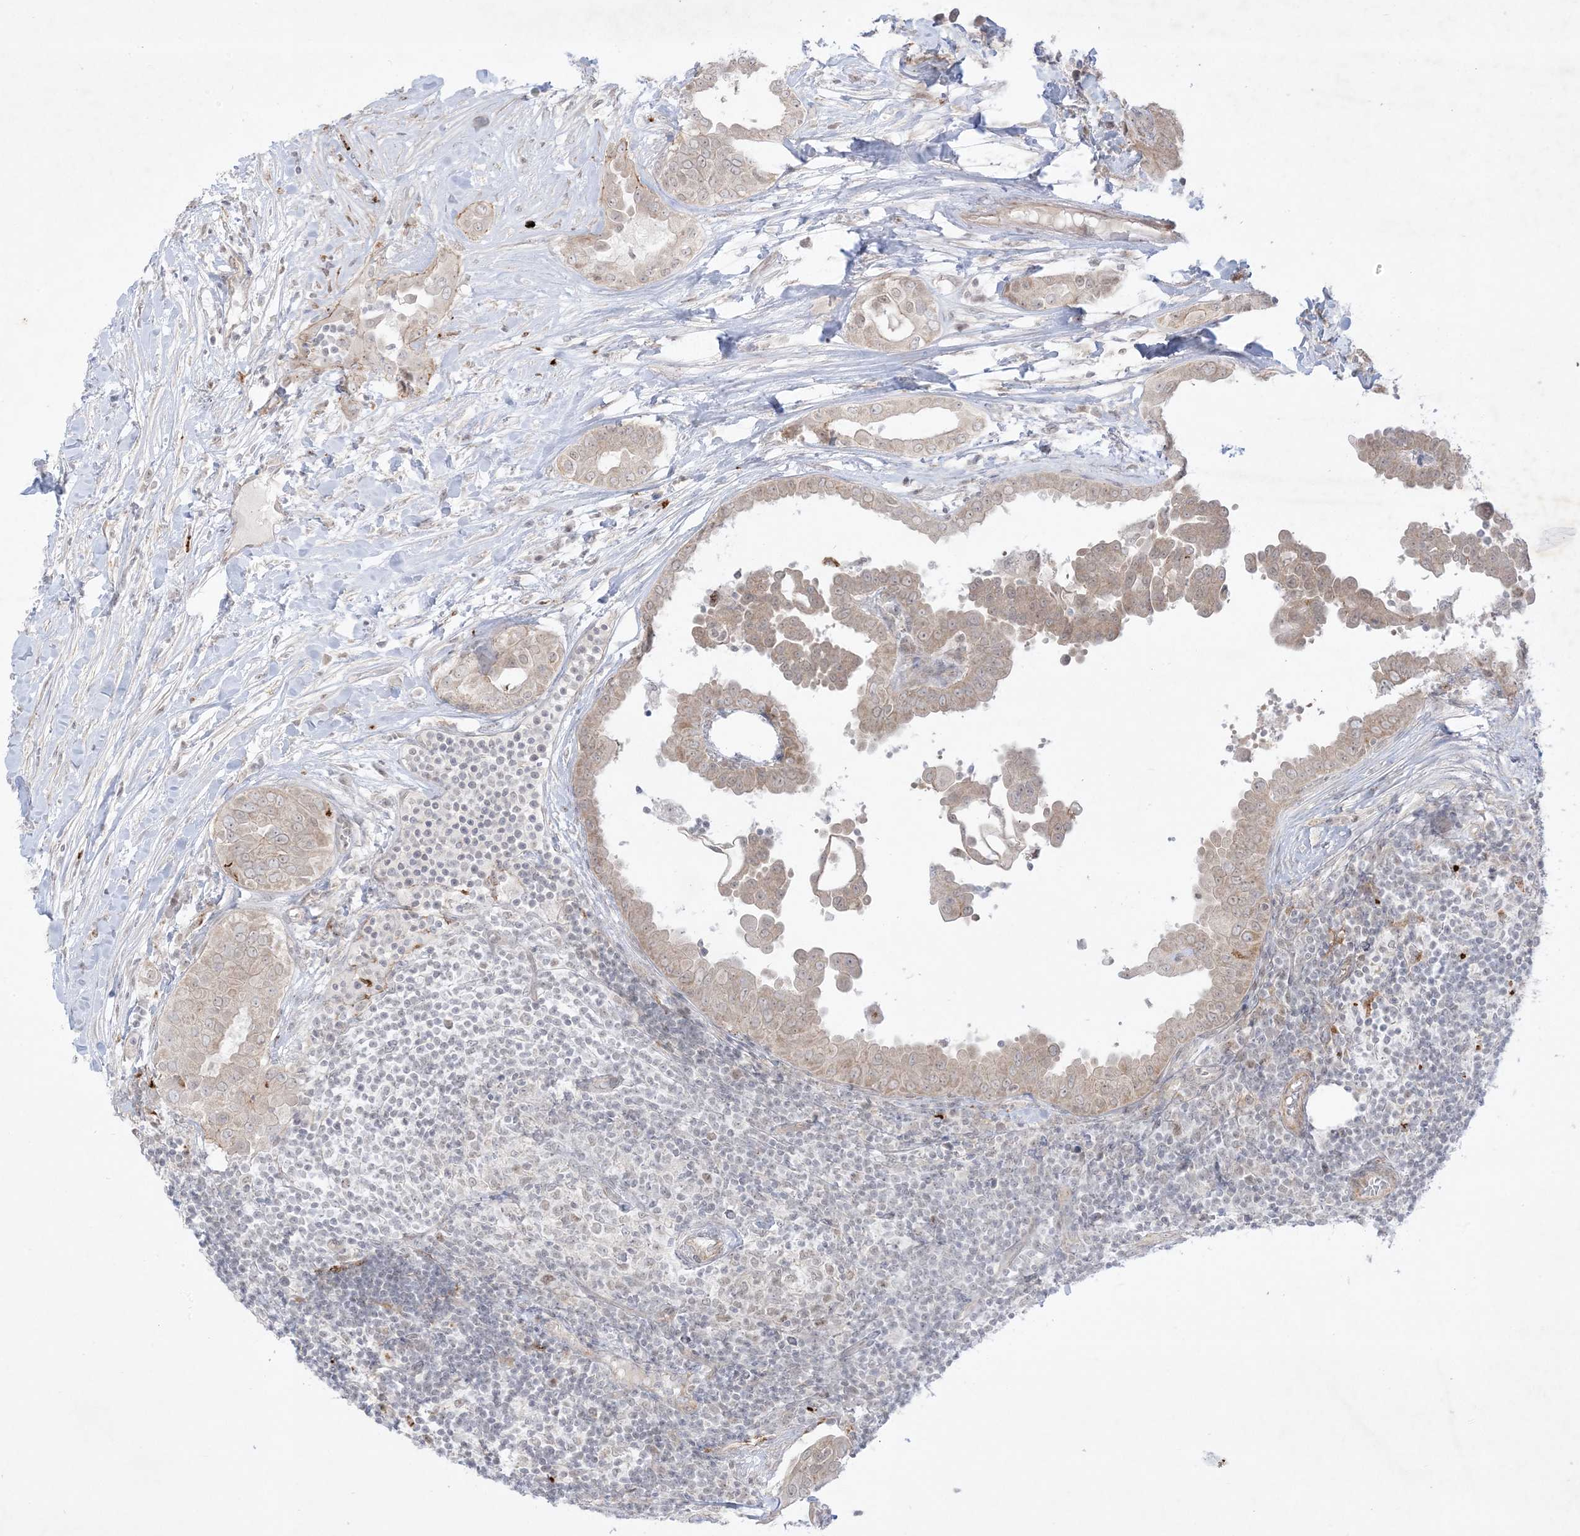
{"staining": {"intensity": "weak", "quantity": ">75%", "location": "cytoplasmic/membranous"}, "tissue": "thyroid cancer", "cell_type": "Tumor cells", "image_type": "cancer", "snomed": [{"axis": "morphology", "description": "Papillary adenocarcinoma, NOS"}, {"axis": "topography", "description": "Thyroid gland"}], "caption": "Immunohistochemical staining of human thyroid cancer (papillary adenocarcinoma) shows low levels of weak cytoplasmic/membranous protein expression in about >75% of tumor cells.", "gene": "PTK6", "patient": {"sex": "male", "age": 33}}